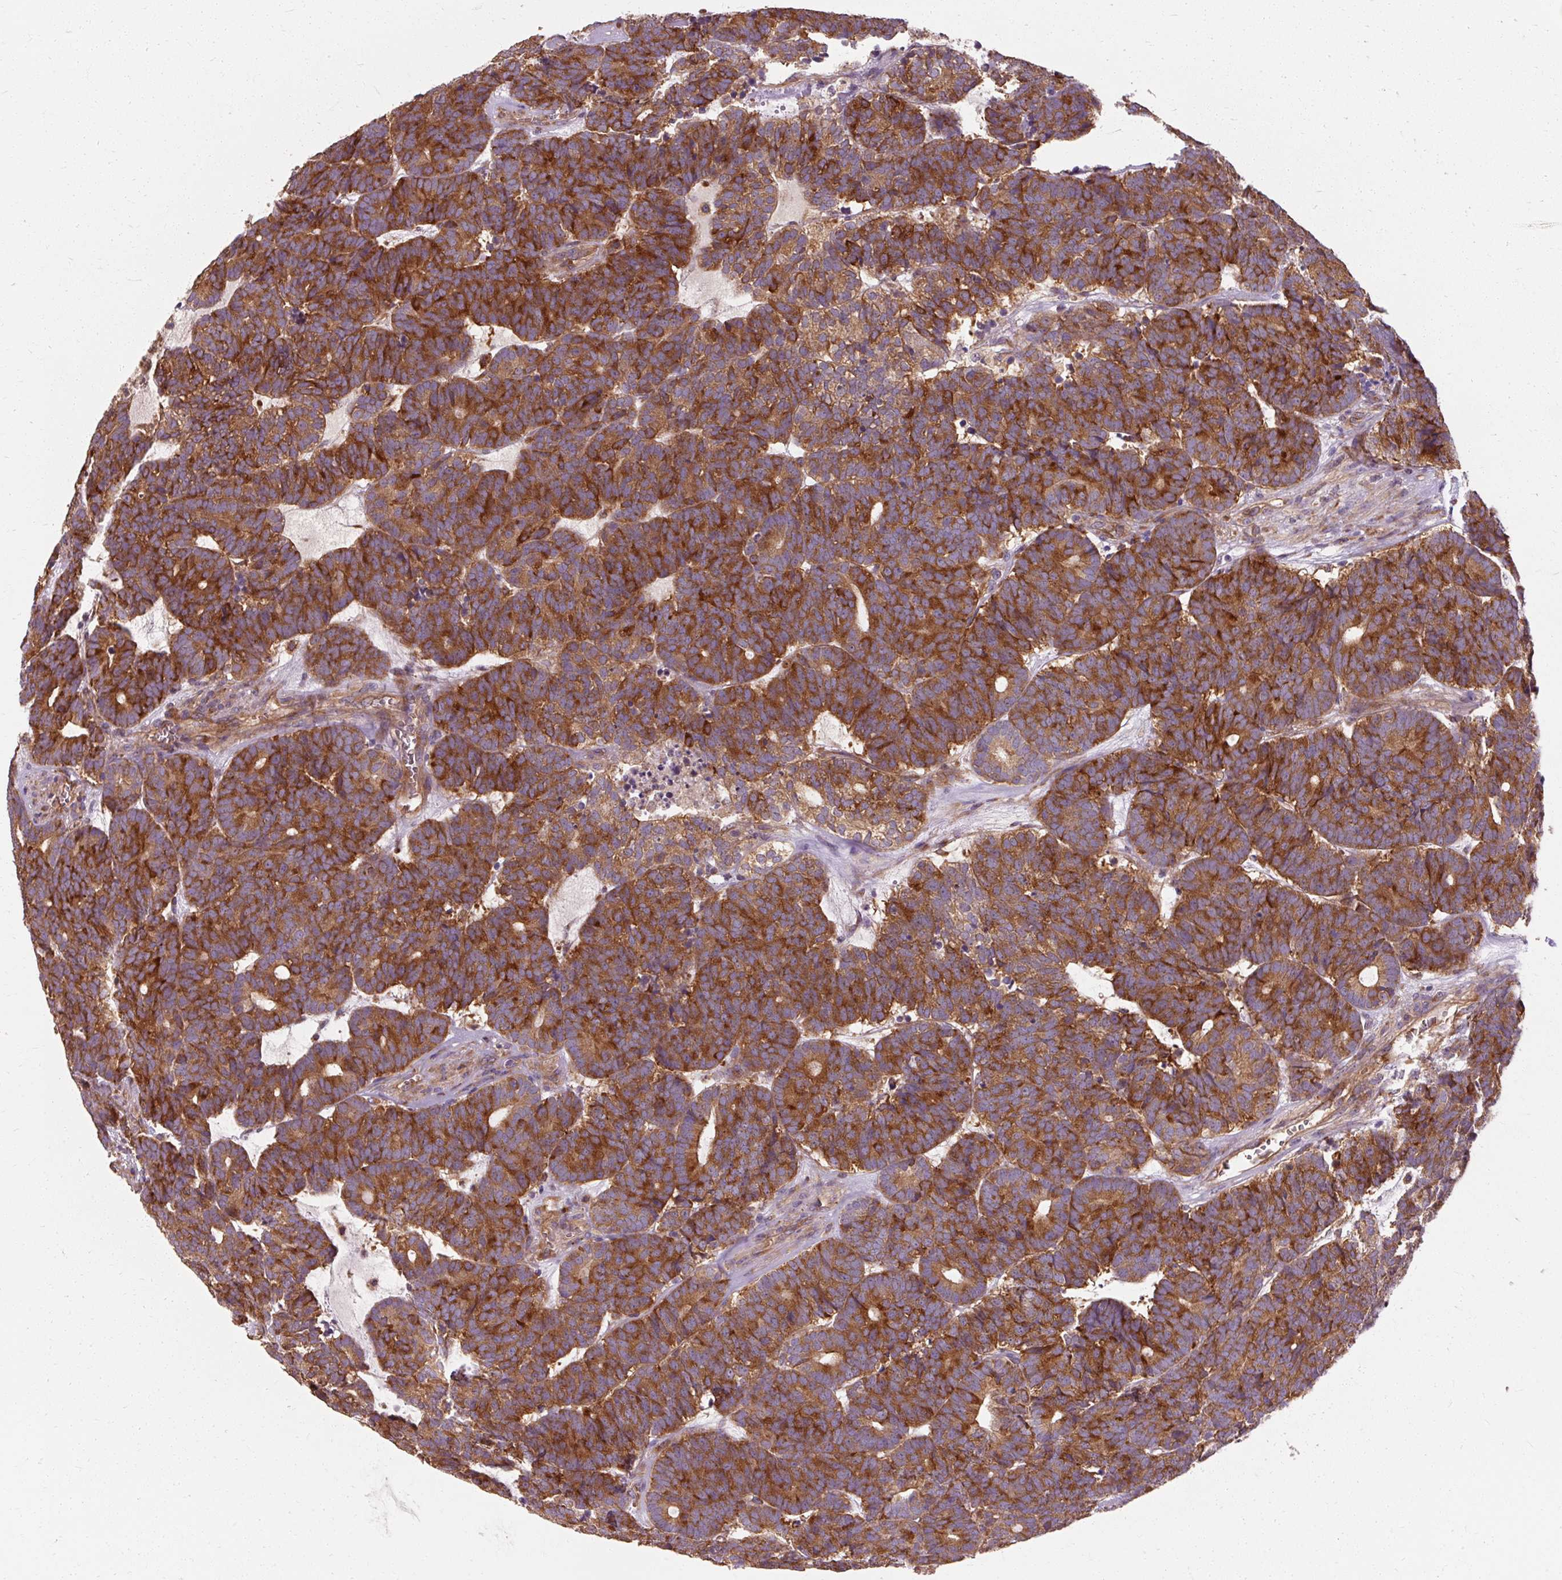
{"staining": {"intensity": "strong", "quantity": ">75%", "location": "cytoplasmic/membranous"}, "tissue": "head and neck cancer", "cell_type": "Tumor cells", "image_type": "cancer", "snomed": [{"axis": "morphology", "description": "Adenocarcinoma, NOS"}, {"axis": "topography", "description": "Head-Neck"}], "caption": "Immunohistochemical staining of head and neck cancer (adenocarcinoma) exhibits strong cytoplasmic/membranous protein positivity in about >75% of tumor cells.", "gene": "TBC1D4", "patient": {"sex": "female", "age": 81}}